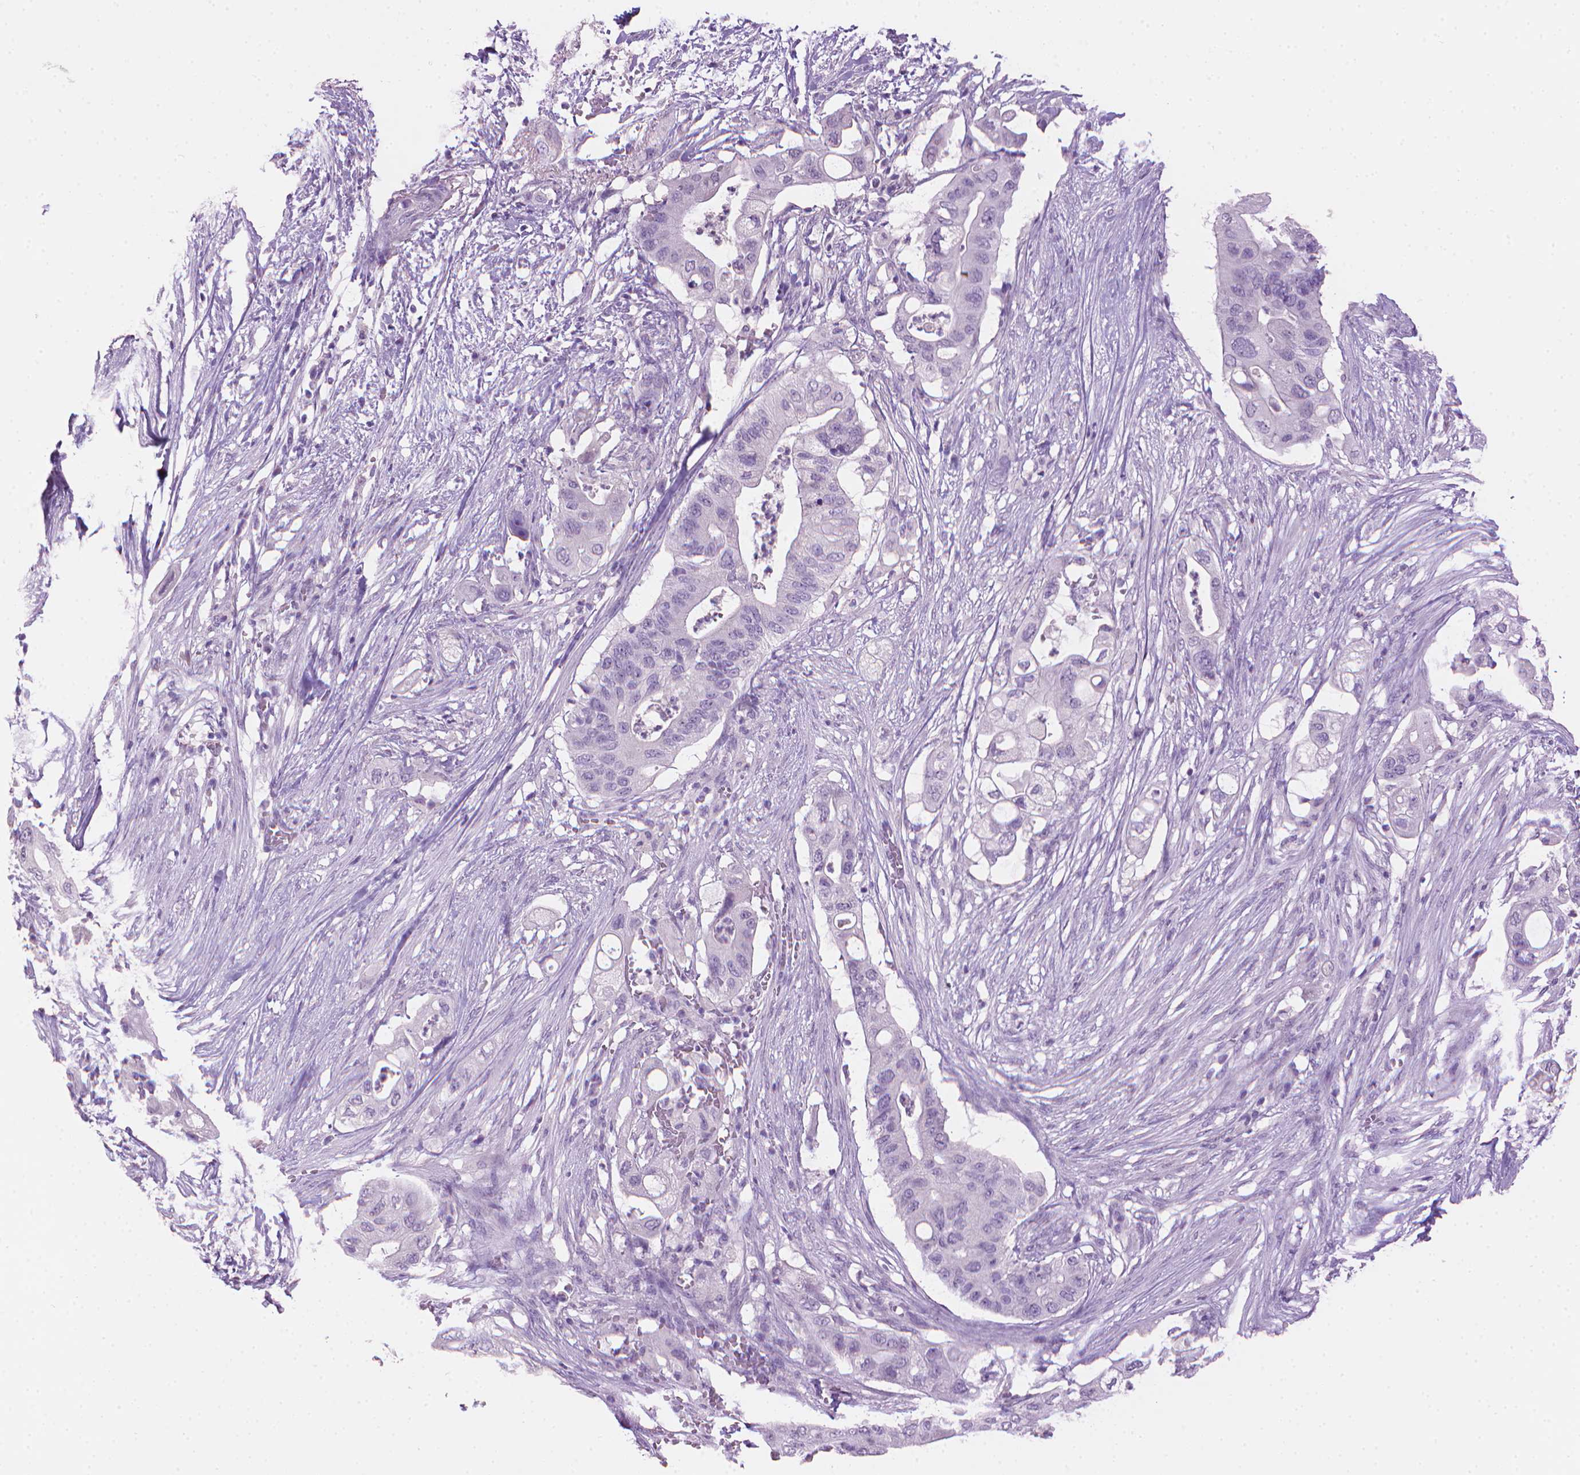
{"staining": {"intensity": "negative", "quantity": "none", "location": "none"}, "tissue": "pancreatic cancer", "cell_type": "Tumor cells", "image_type": "cancer", "snomed": [{"axis": "morphology", "description": "Adenocarcinoma, NOS"}, {"axis": "topography", "description": "Pancreas"}], "caption": "Tumor cells are negative for brown protein staining in pancreatic cancer (adenocarcinoma). The staining was performed using DAB (3,3'-diaminobenzidine) to visualize the protein expression in brown, while the nuclei were stained in blue with hematoxylin (Magnification: 20x).", "gene": "MLANA", "patient": {"sex": "female", "age": 72}}